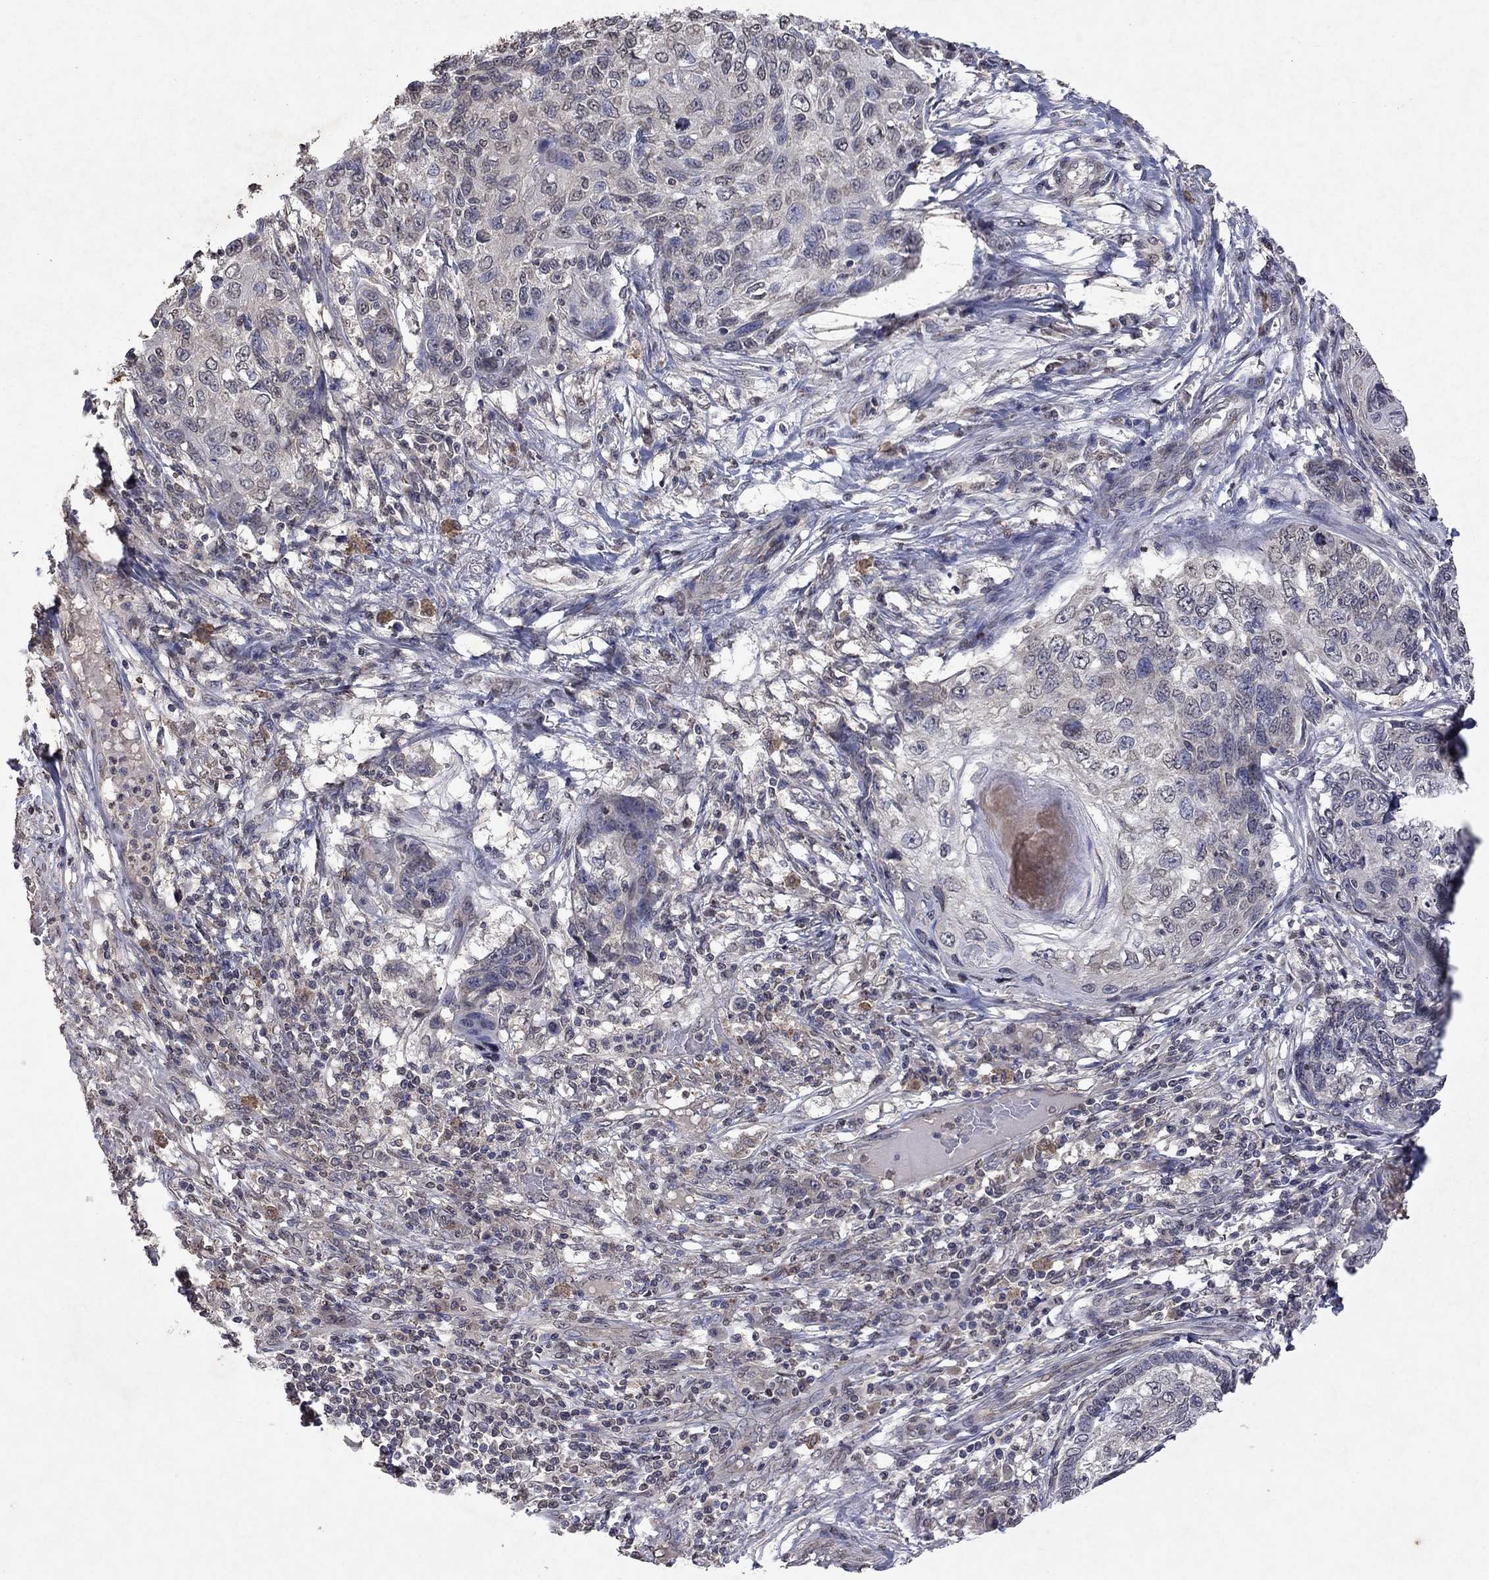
{"staining": {"intensity": "negative", "quantity": "none", "location": "none"}, "tissue": "skin cancer", "cell_type": "Tumor cells", "image_type": "cancer", "snomed": [{"axis": "morphology", "description": "Squamous cell carcinoma, NOS"}, {"axis": "topography", "description": "Skin"}], "caption": "Skin cancer was stained to show a protein in brown. There is no significant expression in tumor cells.", "gene": "TTC38", "patient": {"sex": "male", "age": 92}}